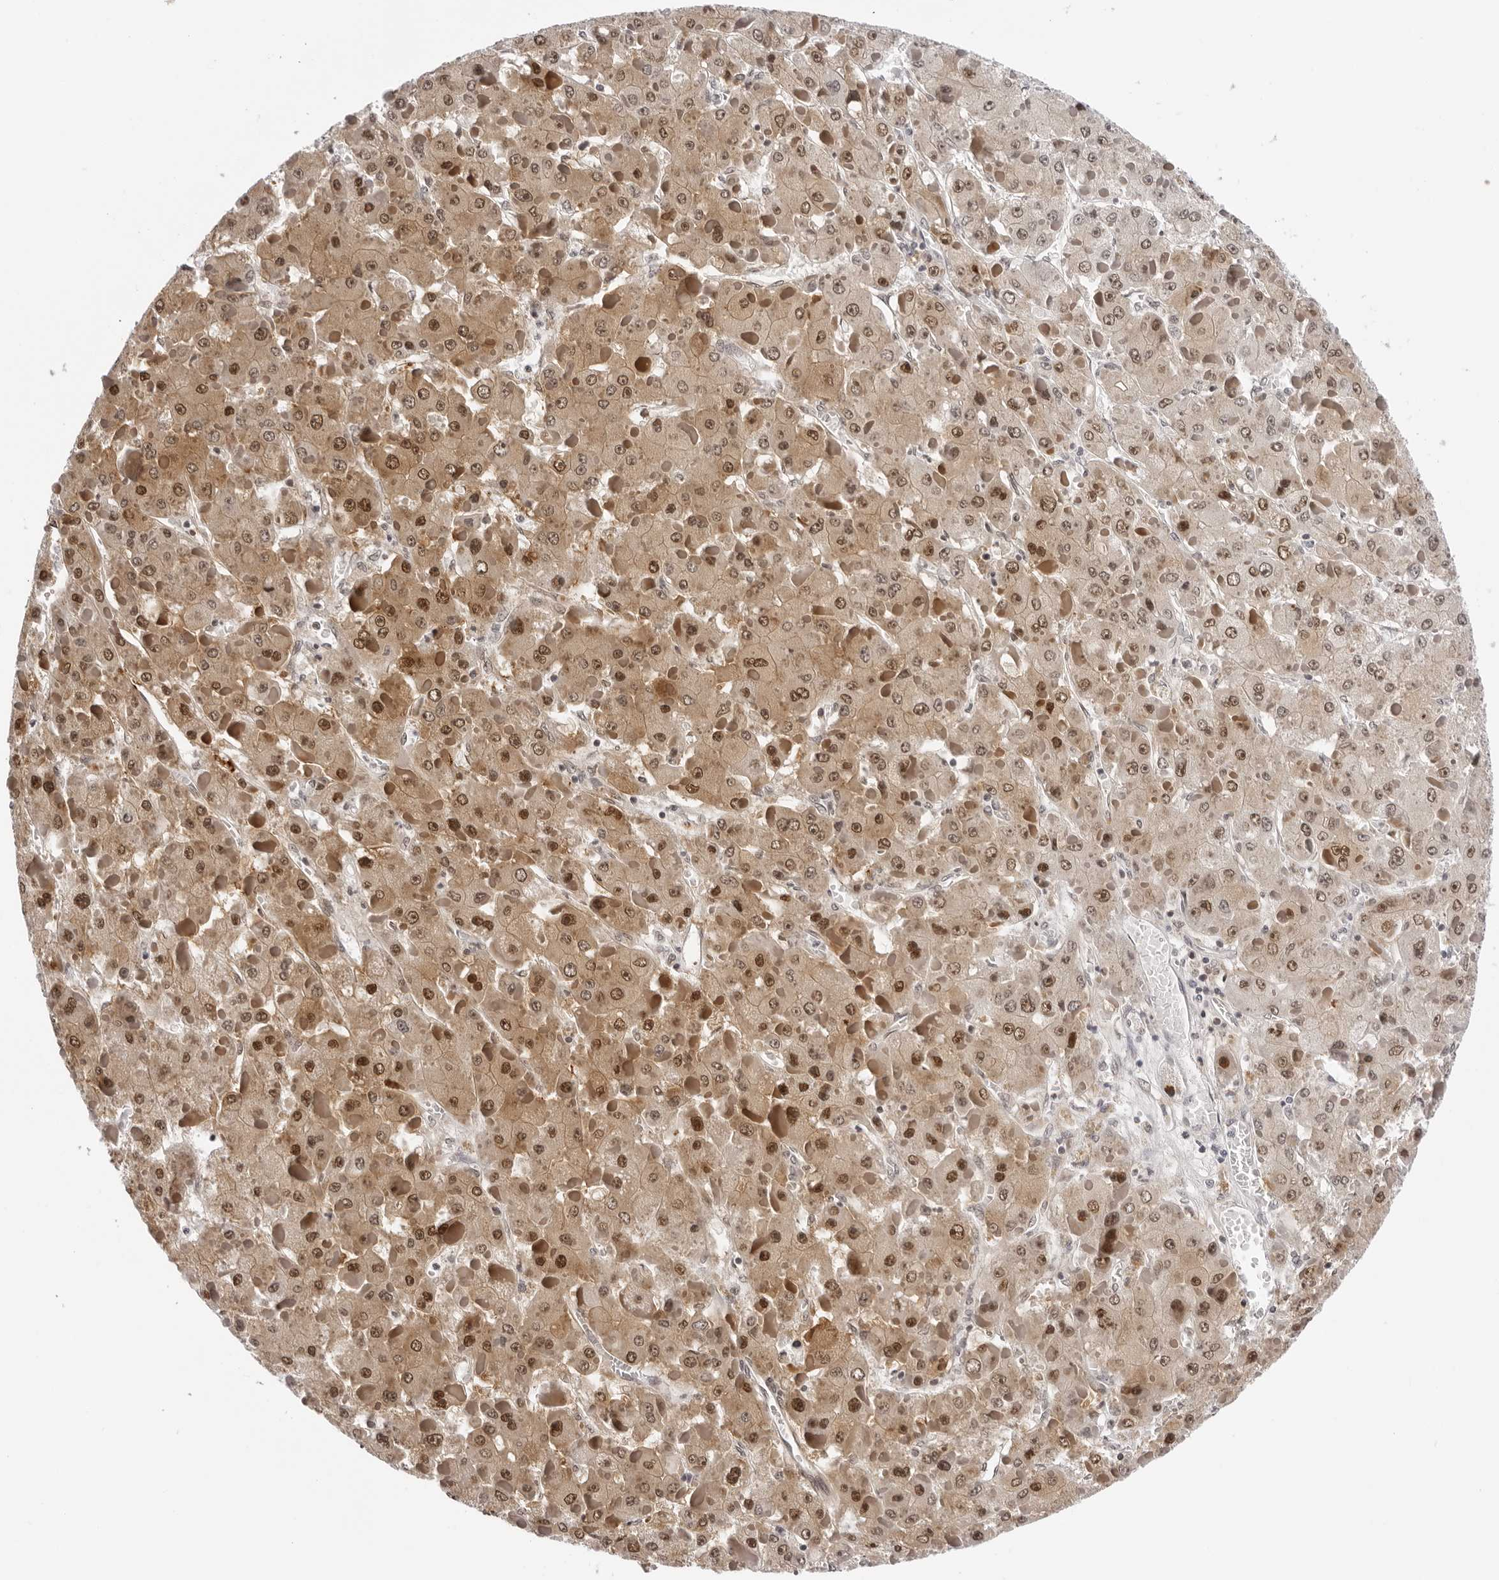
{"staining": {"intensity": "moderate", "quantity": ">75%", "location": "nuclear"}, "tissue": "liver cancer", "cell_type": "Tumor cells", "image_type": "cancer", "snomed": [{"axis": "morphology", "description": "Carcinoma, Hepatocellular, NOS"}, {"axis": "topography", "description": "Liver"}], "caption": "Hepatocellular carcinoma (liver) stained with immunohistochemistry (IHC) reveals moderate nuclear positivity in approximately >75% of tumor cells.", "gene": "WDR77", "patient": {"sex": "female", "age": 73}}